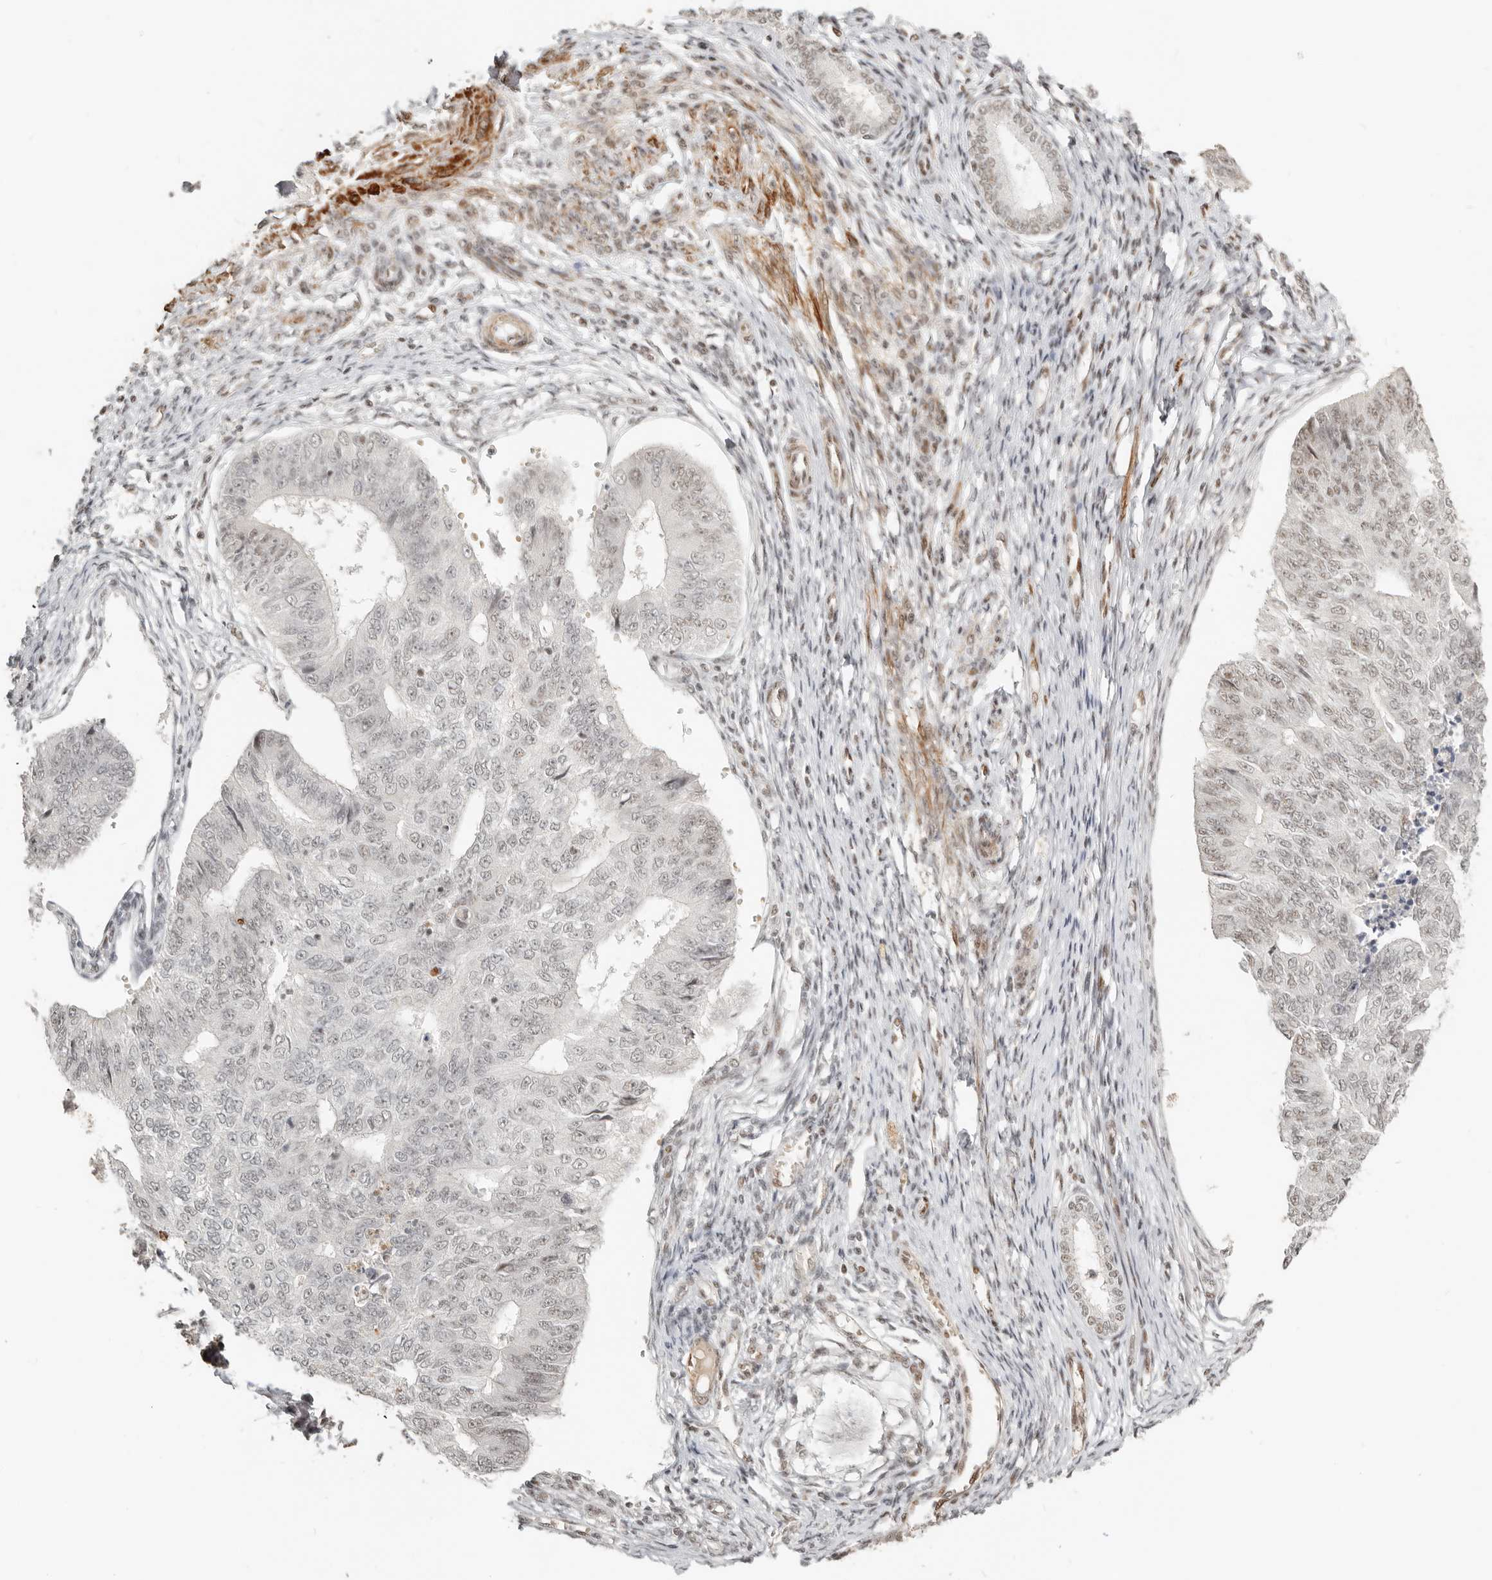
{"staining": {"intensity": "weak", "quantity": "25%-75%", "location": "nuclear"}, "tissue": "endometrial cancer", "cell_type": "Tumor cells", "image_type": "cancer", "snomed": [{"axis": "morphology", "description": "Adenocarcinoma, NOS"}, {"axis": "topography", "description": "Endometrium"}], "caption": "Endometrial cancer (adenocarcinoma) tissue displays weak nuclear expression in about 25%-75% of tumor cells", "gene": "GABPA", "patient": {"sex": "female", "age": 32}}